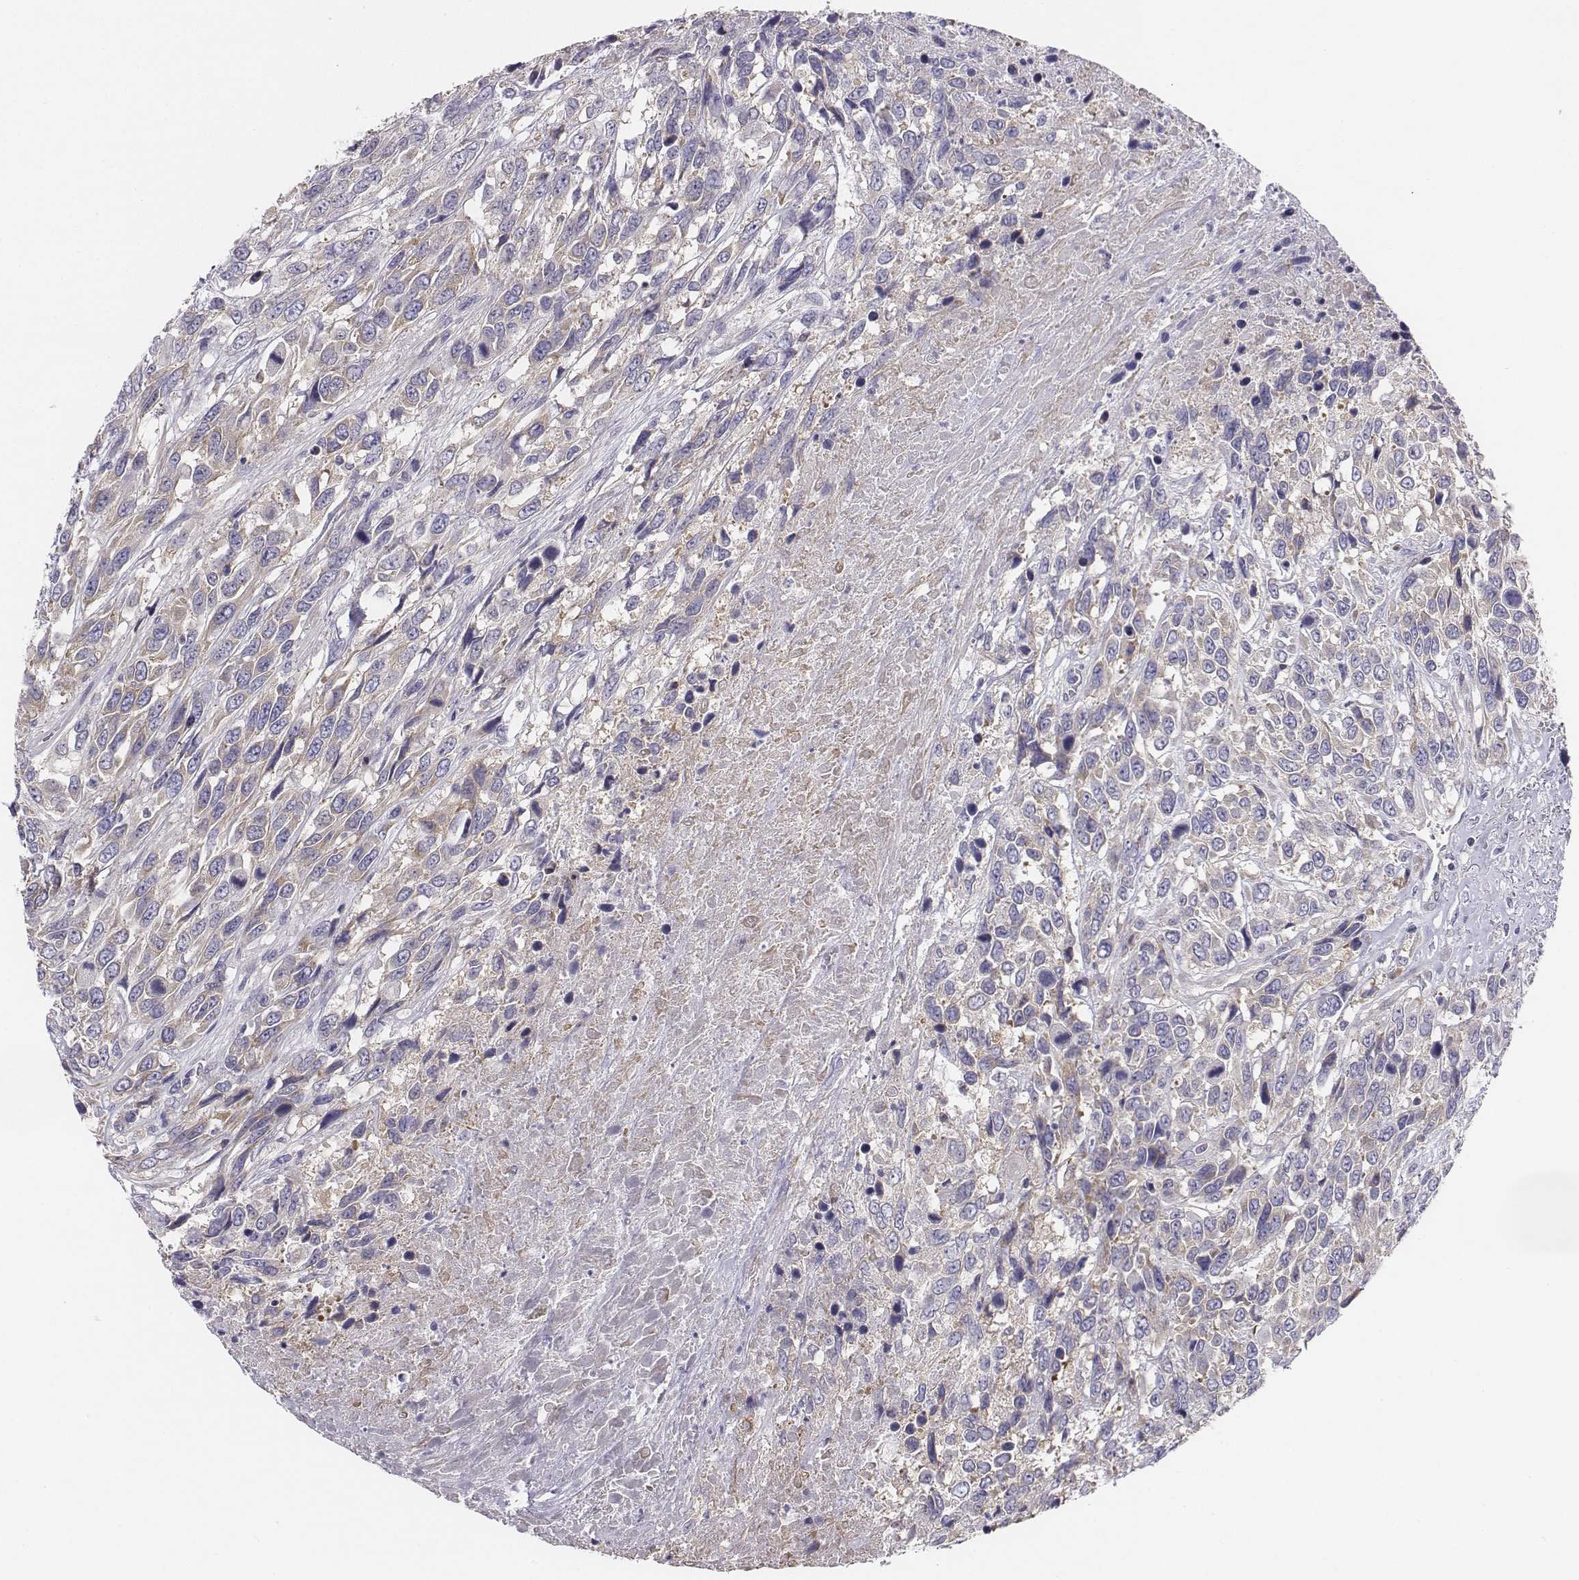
{"staining": {"intensity": "weak", "quantity": "<25%", "location": "cytoplasmic/membranous"}, "tissue": "urothelial cancer", "cell_type": "Tumor cells", "image_type": "cancer", "snomed": [{"axis": "morphology", "description": "Urothelial carcinoma, High grade"}, {"axis": "topography", "description": "Urinary bladder"}], "caption": "A high-resolution micrograph shows immunohistochemistry staining of urothelial carcinoma (high-grade), which displays no significant expression in tumor cells.", "gene": "CHST14", "patient": {"sex": "female", "age": 70}}